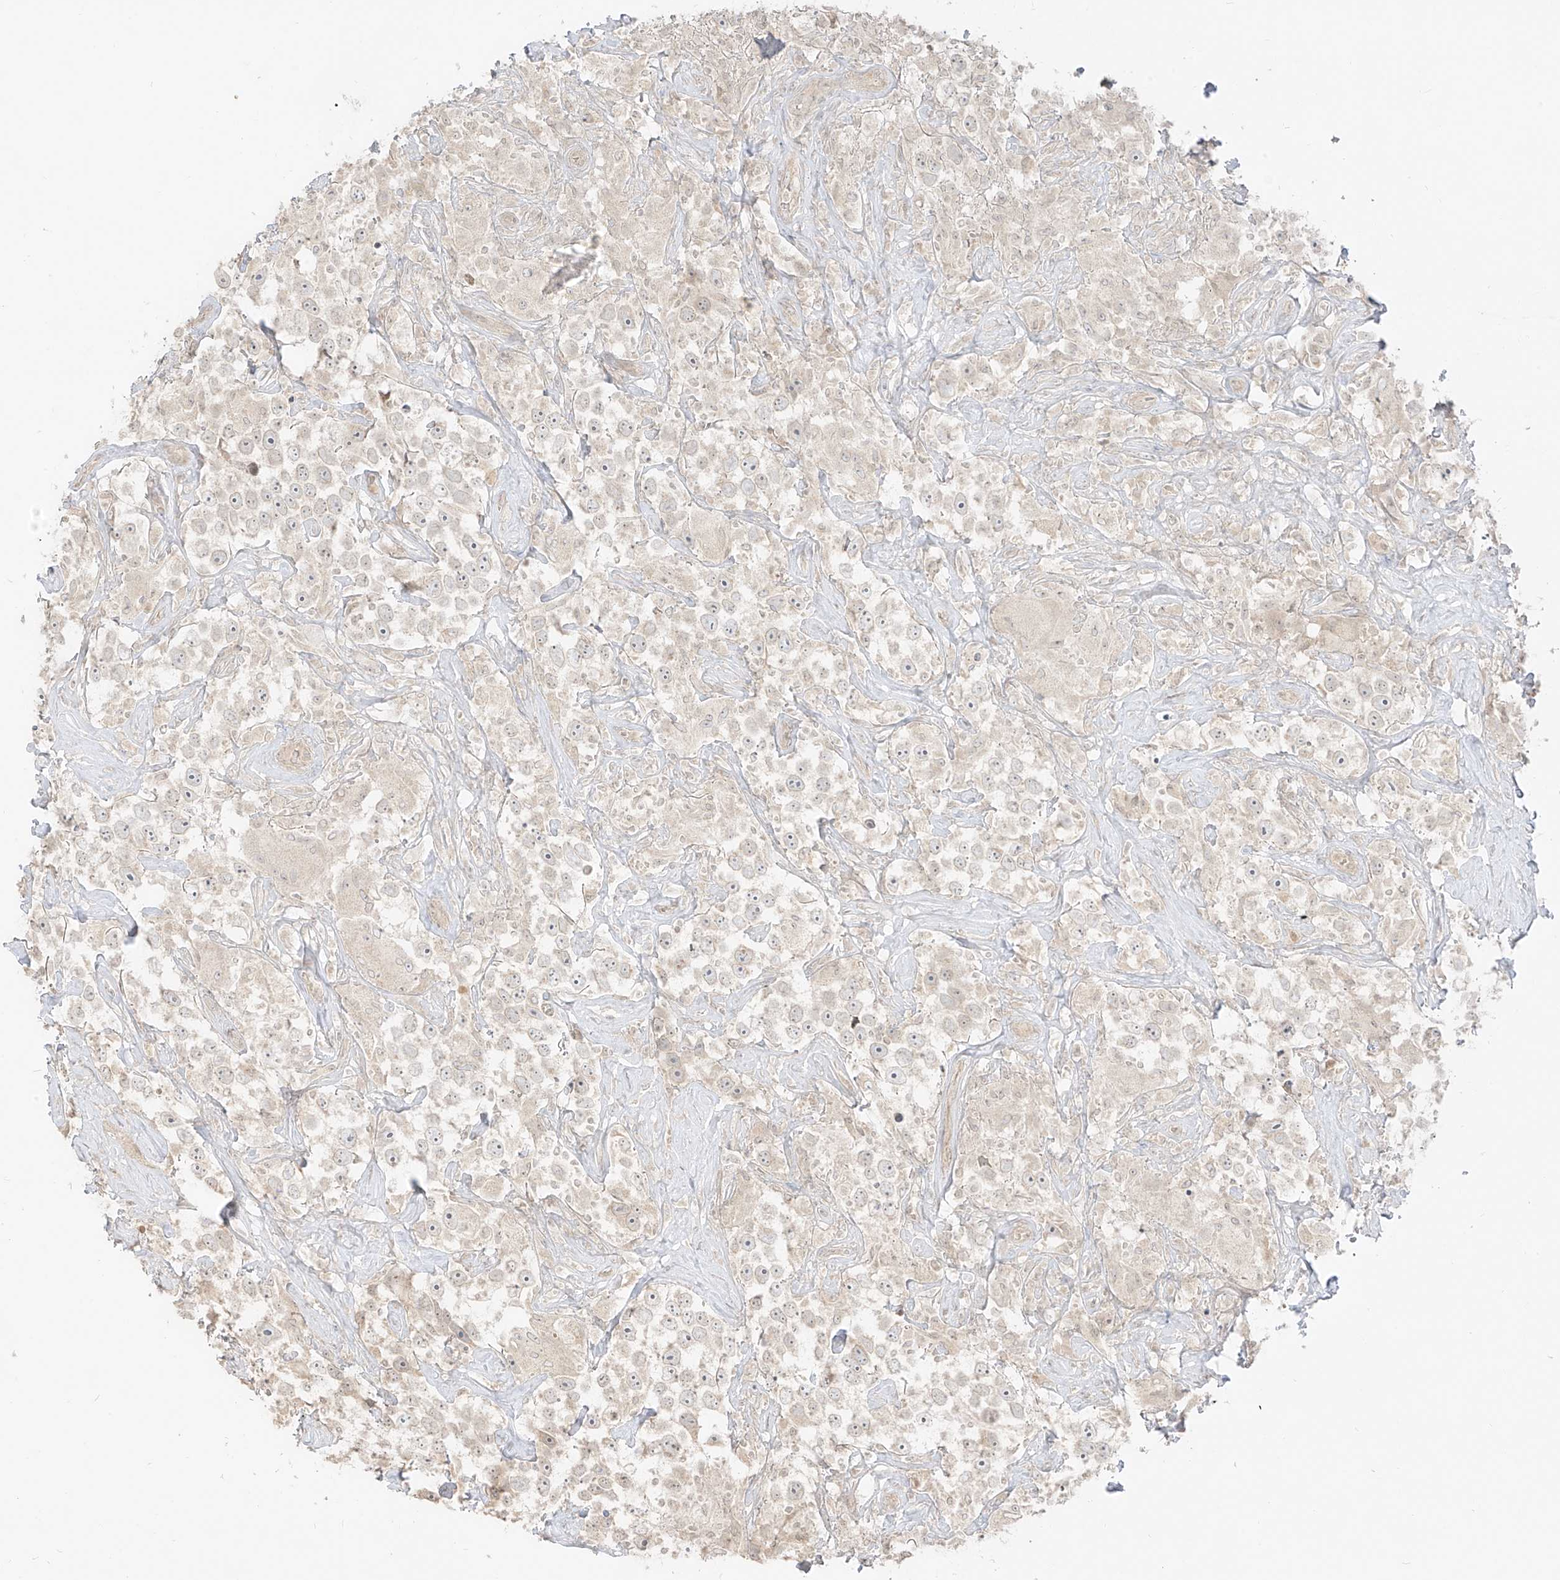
{"staining": {"intensity": "negative", "quantity": "none", "location": "none"}, "tissue": "testis cancer", "cell_type": "Tumor cells", "image_type": "cancer", "snomed": [{"axis": "morphology", "description": "Seminoma, NOS"}, {"axis": "topography", "description": "Testis"}], "caption": "Micrograph shows no significant protein expression in tumor cells of seminoma (testis).", "gene": "LIPT1", "patient": {"sex": "male", "age": 49}}